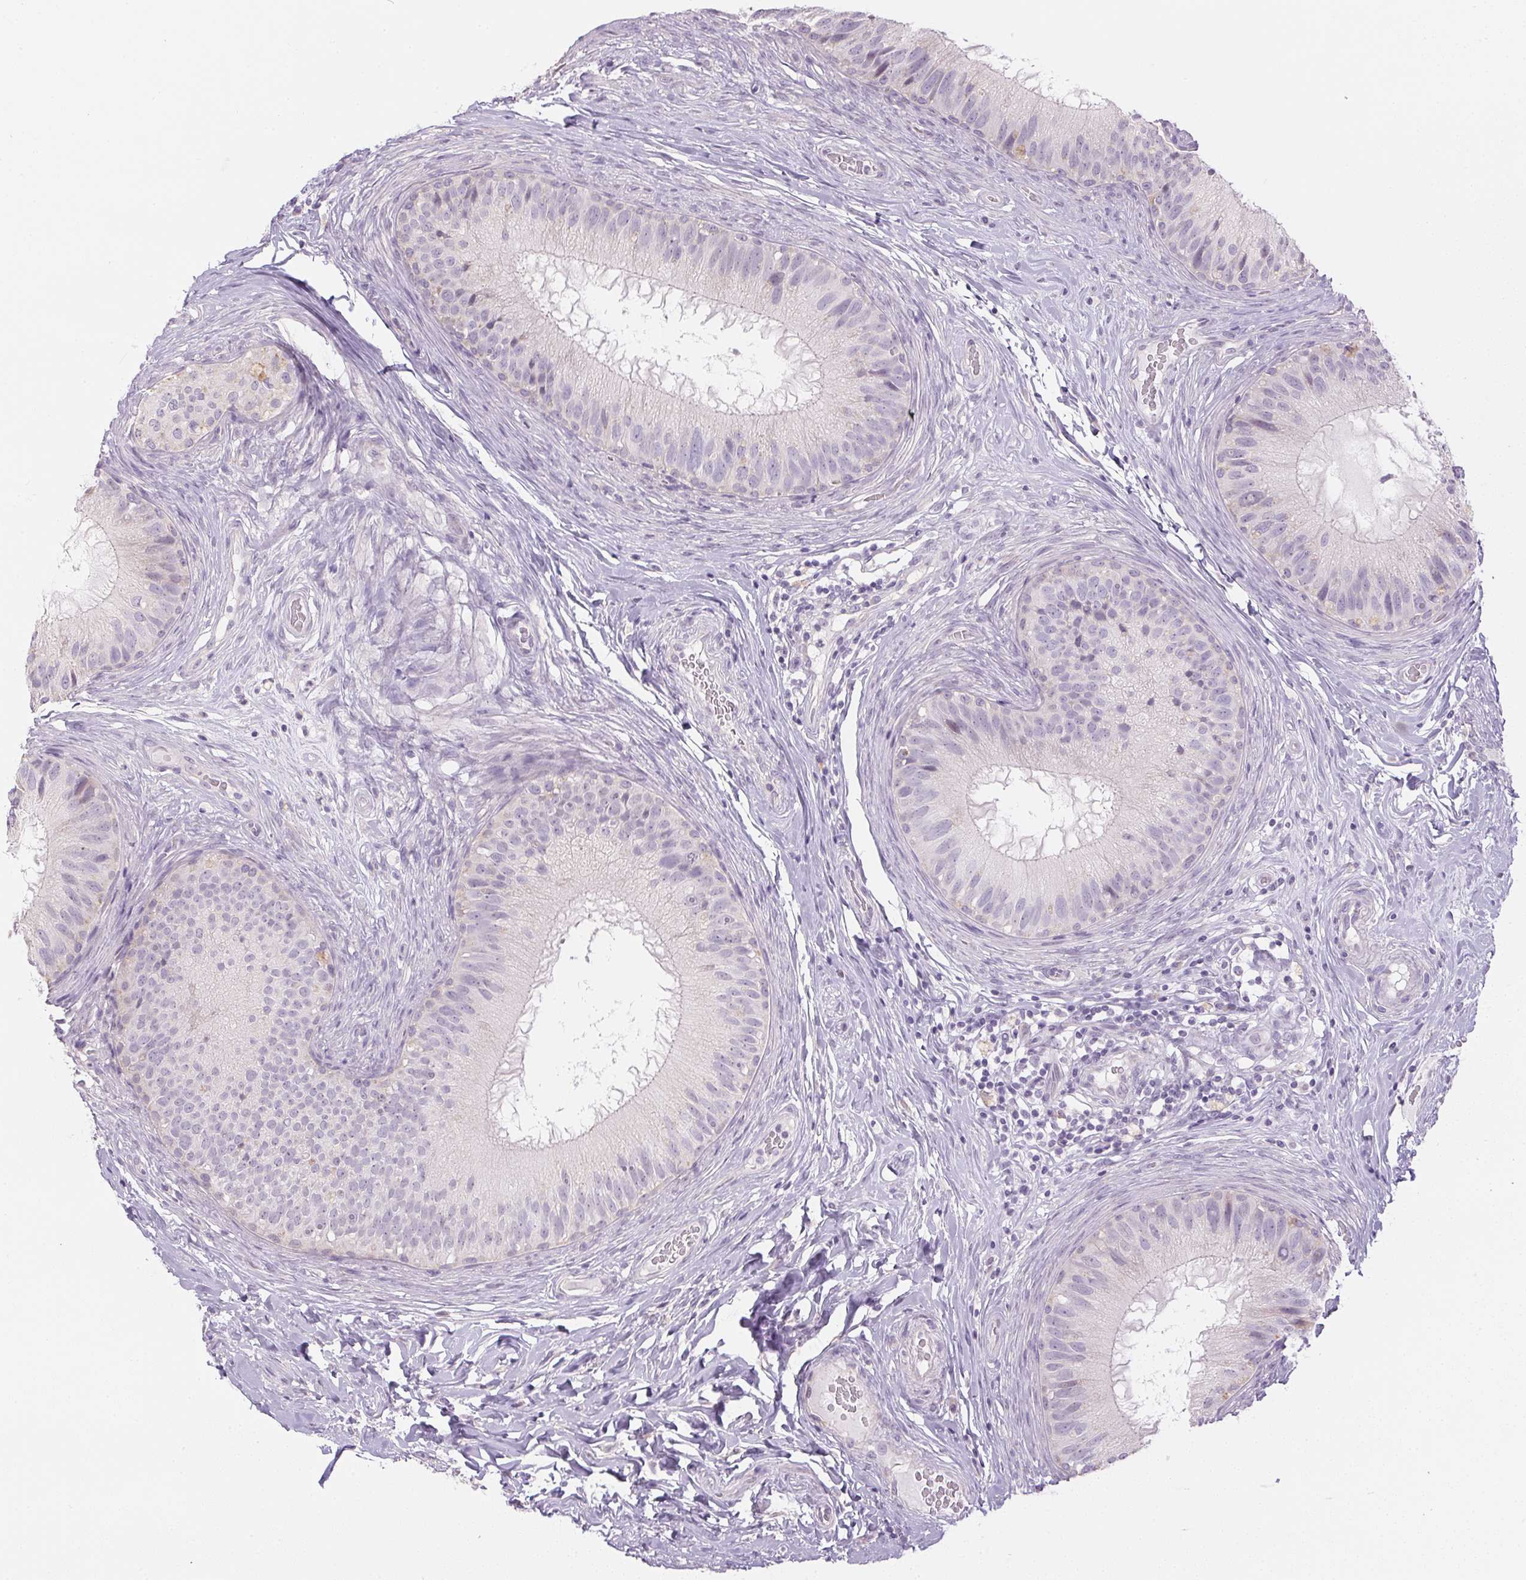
{"staining": {"intensity": "negative", "quantity": "none", "location": "none"}, "tissue": "epididymis", "cell_type": "Glandular cells", "image_type": "normal", "snomed": [{"axis": "morphology", "description": "Normal tissue, NOS"}, {"axis": "topography", "description": "Epididymis"}], "caption": "IHC micrograph of normal human epididymis stained for a protein (brown), which reveals no expression in glandular cells. Brightfield microscopy of immunohistochemistry stained with DAB (3,3'-diaminobenzidine) (brown) and hematoxylin (blue), captured at high magnification.", "gene": "CTCFL", "patient": {"sex": "male", "age": 34}}